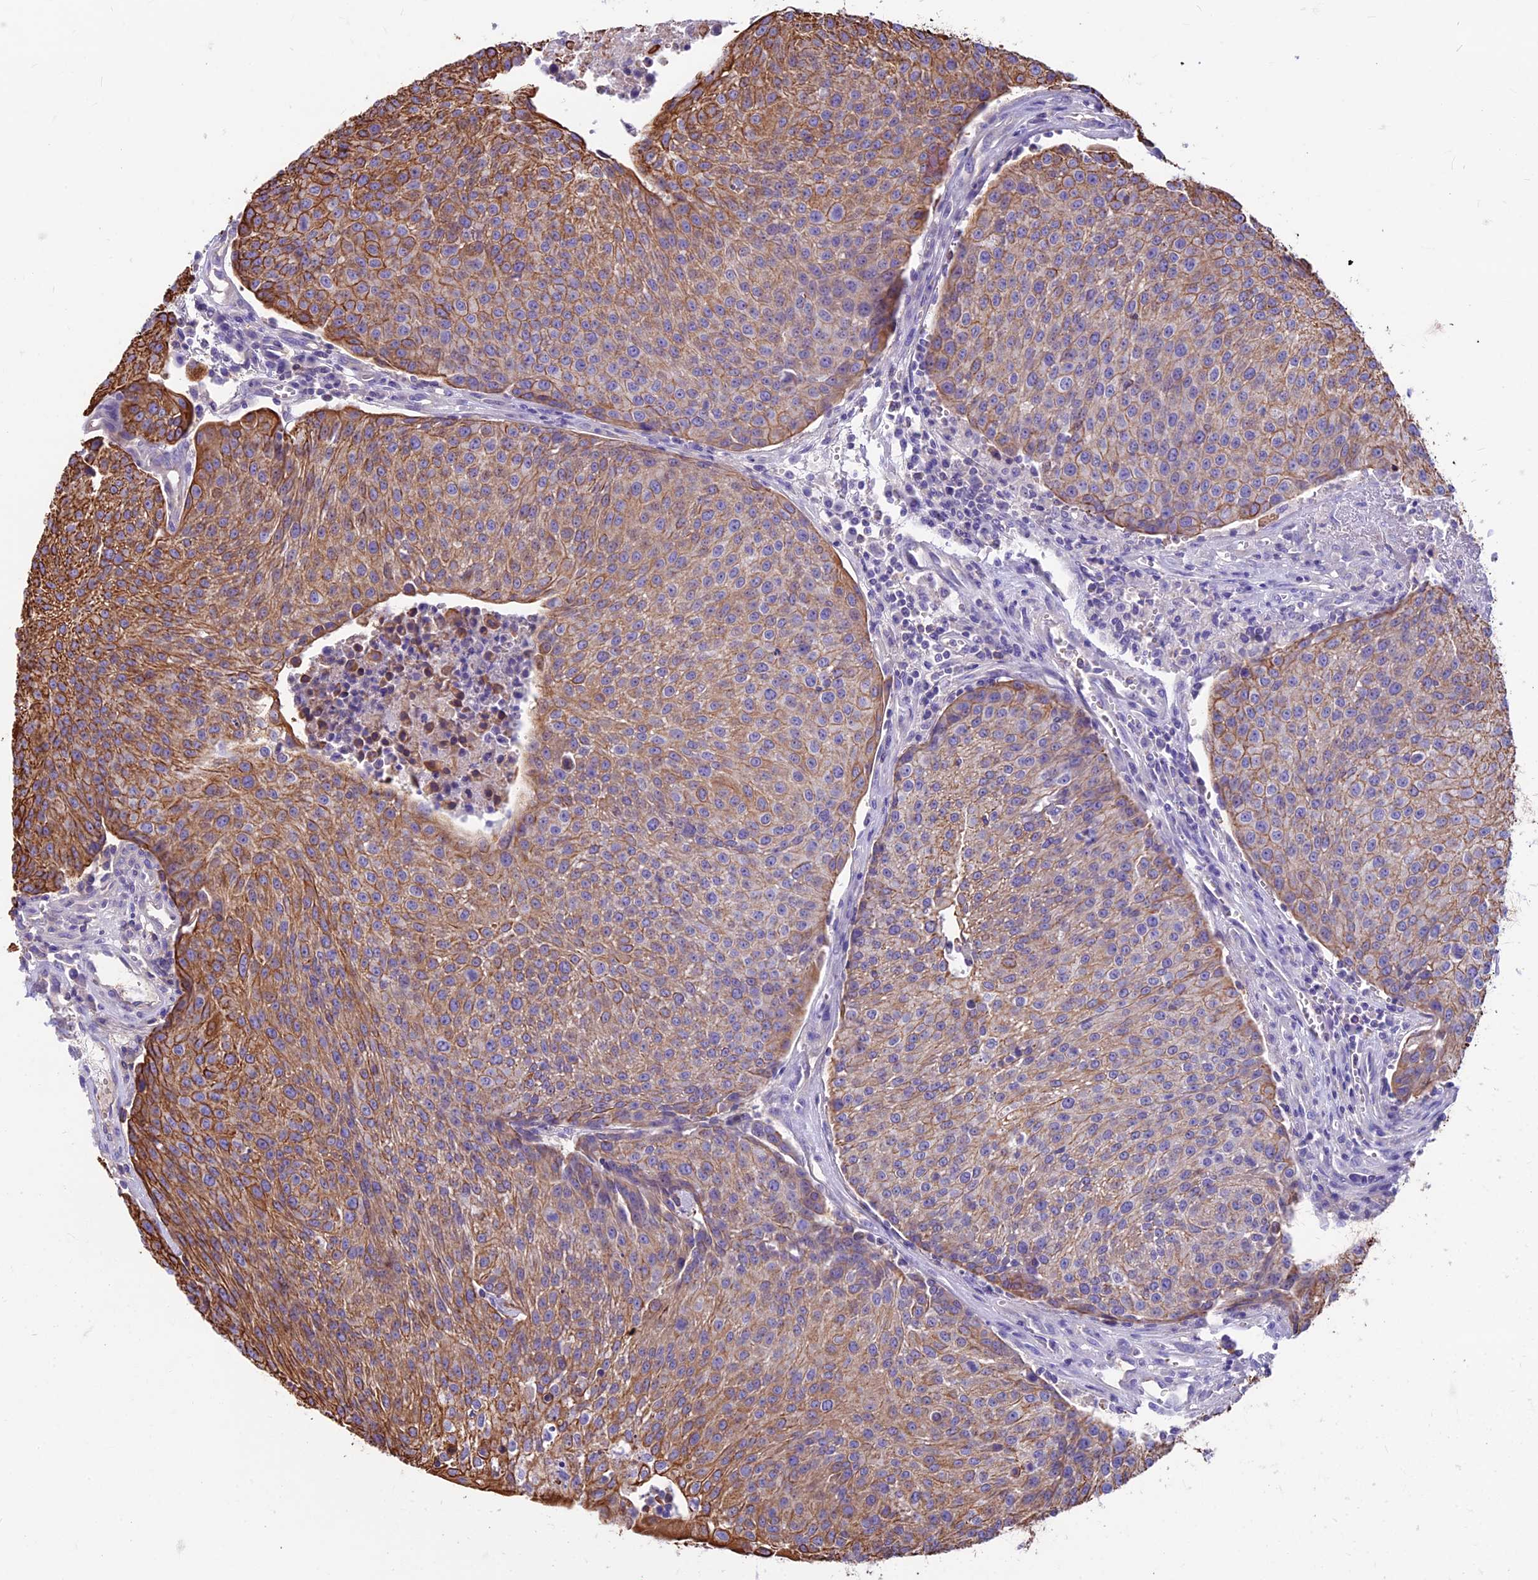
{"staining": {"intensity": "moderate", "quantity": ">75%", "location": "cytoplasmic/membranous"}, "tissue": "urothelial cancer", "cell_type": "Tumor cells", "image_type": "cancer", "snomed": [{"axis": "morphology", "description": "Urothelial carcinoma, High grade"}, {"axis": "topography", "description": "Urinary bladder"}], "caption": "Moderate cytoplasmic/membranous protein staining is identified in about >75% of tumor cells in urothelial cancer. (IHC, brightfield microscopy, high magnification).", "gene": "CDAN1", "patient": {"sex": "female", "age": 85}}